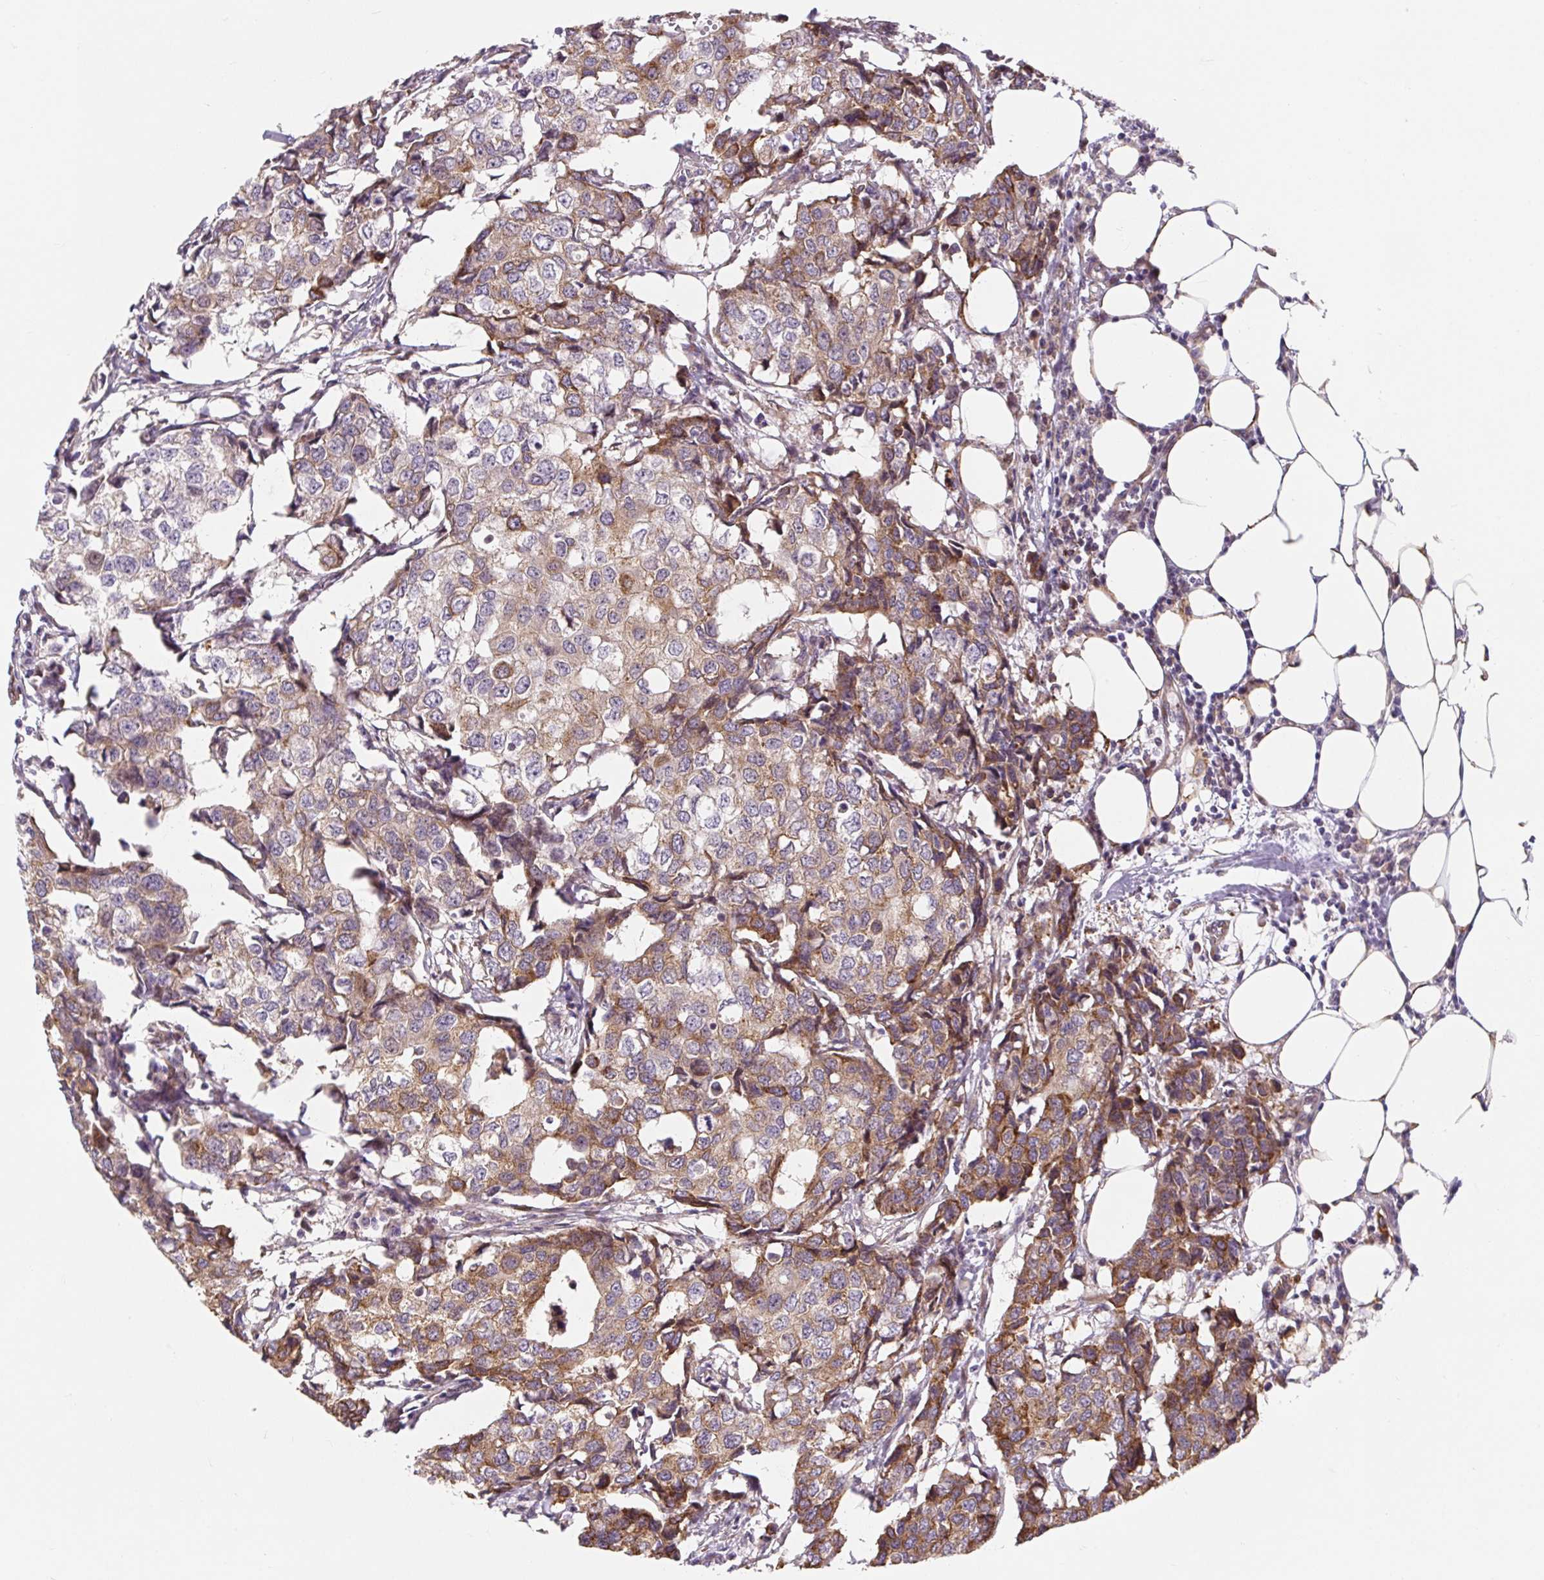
{"staining": {"intensity": "weak", "quantity": ">75%", "location": "cytoplasmic/membranous"}, "tissue": "breast cancer", "cell_type": "Tumor cells", "image_type": "cancer", "snomed": [{"axis": "morphology", "description": "Duct carcinoma"}, {"axis": "topography", "description": "Breast"}], "caption": "A histopathology image of breast cancer (invasive ductal carcinoma) stained for a protein reveals weak cytoplasmic/membranous brown staining in tumor cells.", "gene": "LYPD5", "patient": {"sex": "female", "age": 27}}